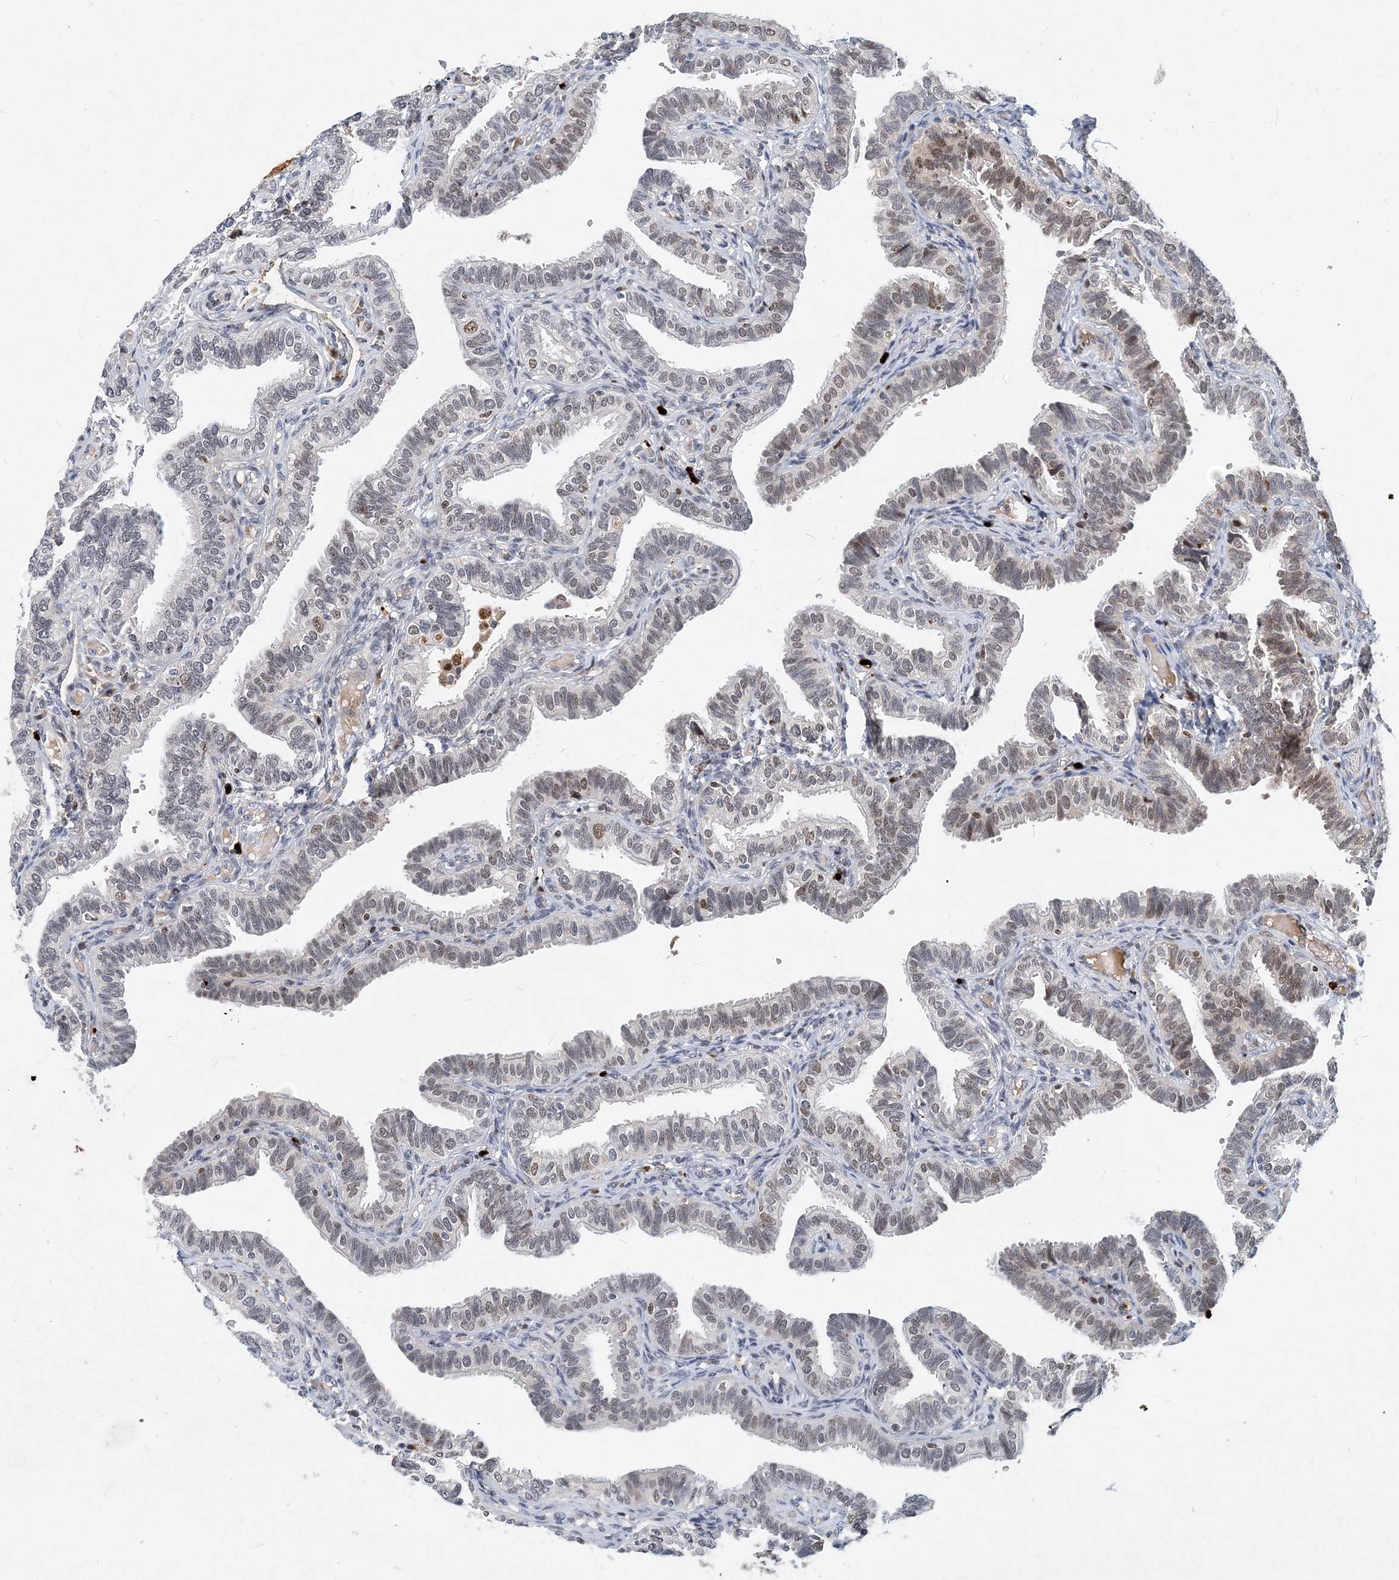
{"staining": {"intensity": "weak", "quantity": "<25%", "location": "nuclear"}, "tissue": "fallopian tube", "cell_type": "Glandular cells", "image_type": "normal", "snomed": [{"axis": "morphology", "description": "Normal tissue, NOS"}, {"axis": "topography", "description": "Fallopian tube"}], "caption": "IHC histopathology image of benign fallopian tube: human fallopian tube stained with DAB reveals no significant protein positivity in glandular cells.", "gene": "KPNA4", "patient": {"sex": "female", "age": 39}}